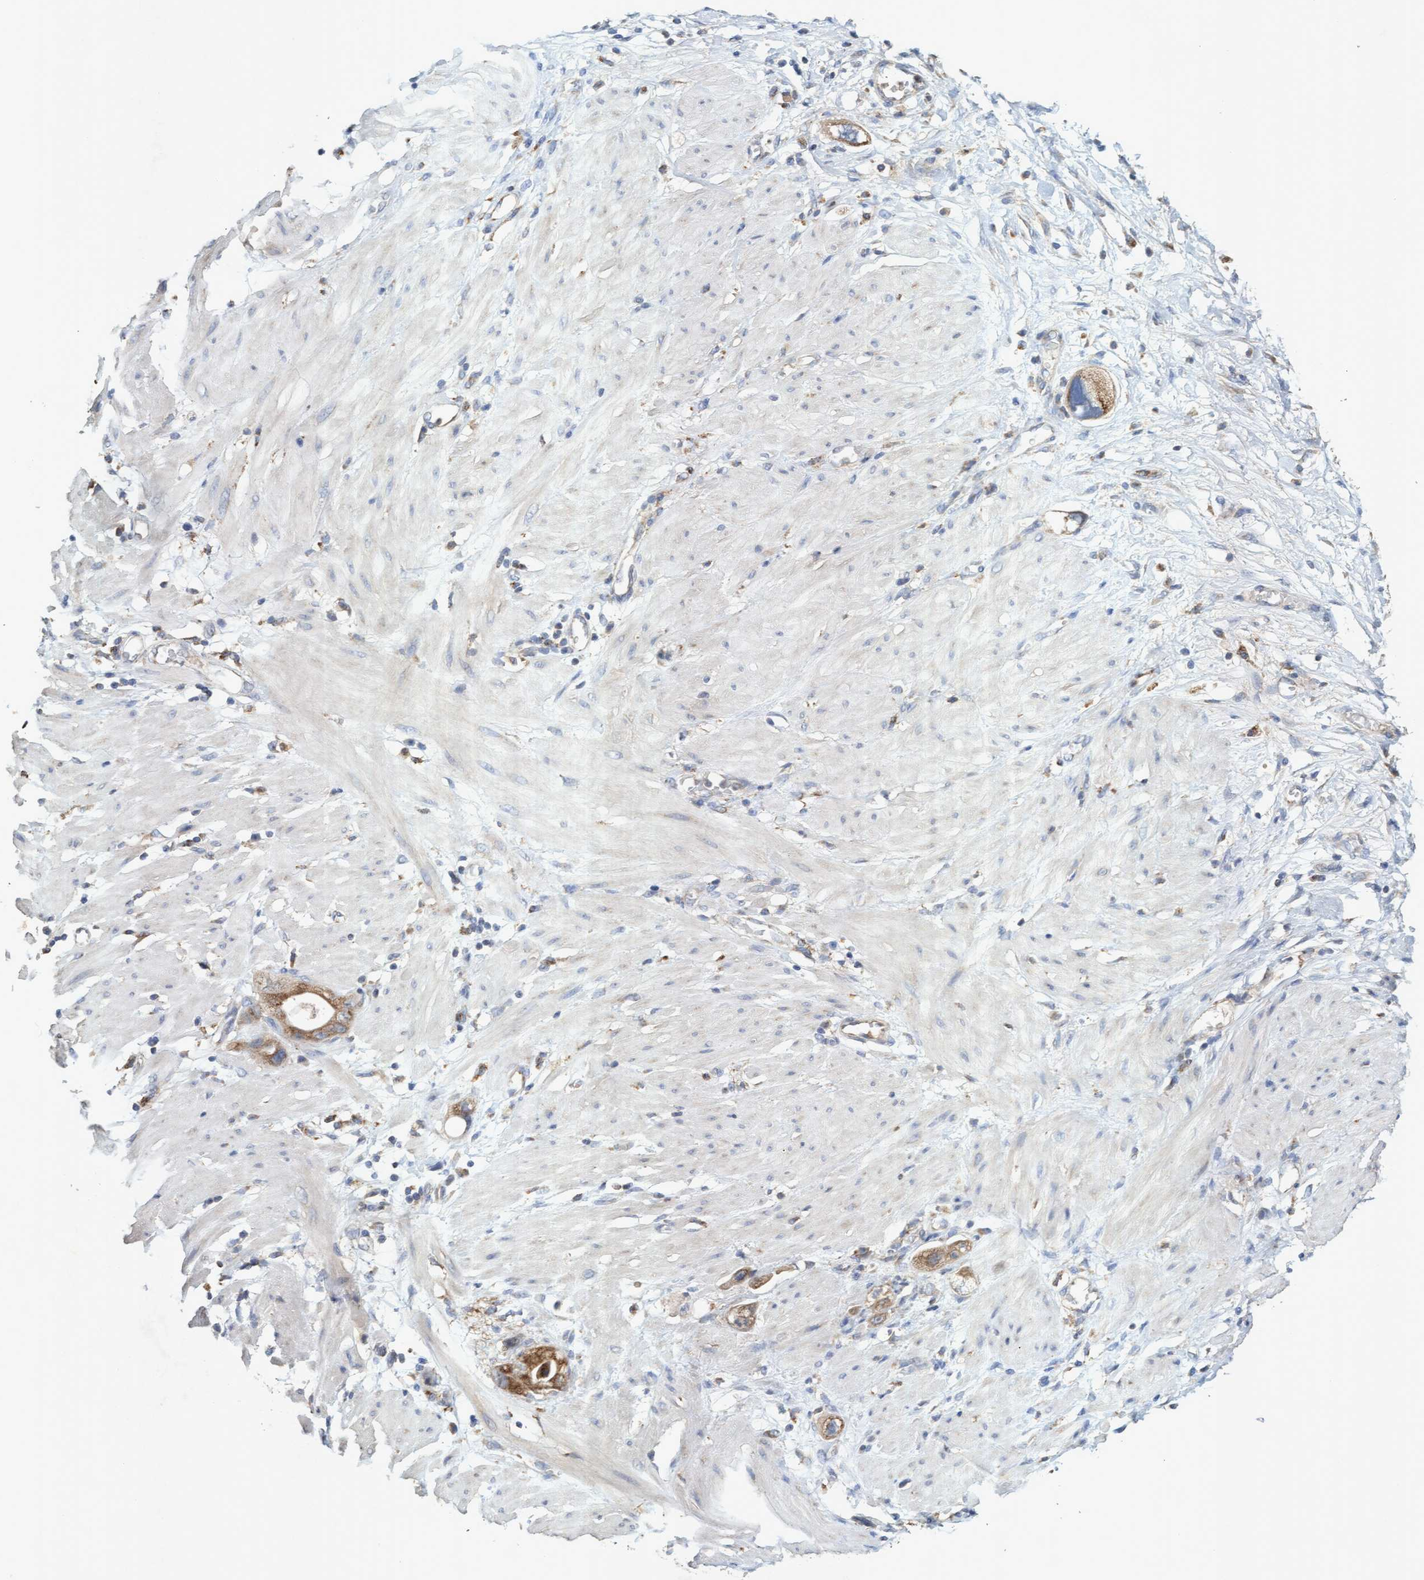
{"staining": {"intensity": "moderate", "quantity": ">75%", "location": "cytoplasmic/membranous"}, "tissue": "stomach cancer", "cell_type": "Tumor cells", "image_type": "cancer", "snomed": [{"axis": "morphology", "description": "Adenocarcinoma, NOS"}, {"axis": "topography", "description": "Stomach"}, {"axis": "topography", "description": "Stomach, lower"}], "caption": "Tumor cells display medium levels of moderate cytoplasmic/membranous expression in about >75% of cells in stomach cancer (adenocarcinoma). The staining is performed using DAB brown chromogen to label protein expression. The nuclei are counter-stained blue using hematoxylin.", "gene": "ATPAF2", "patient": {"sex": "female", "age": 48}}